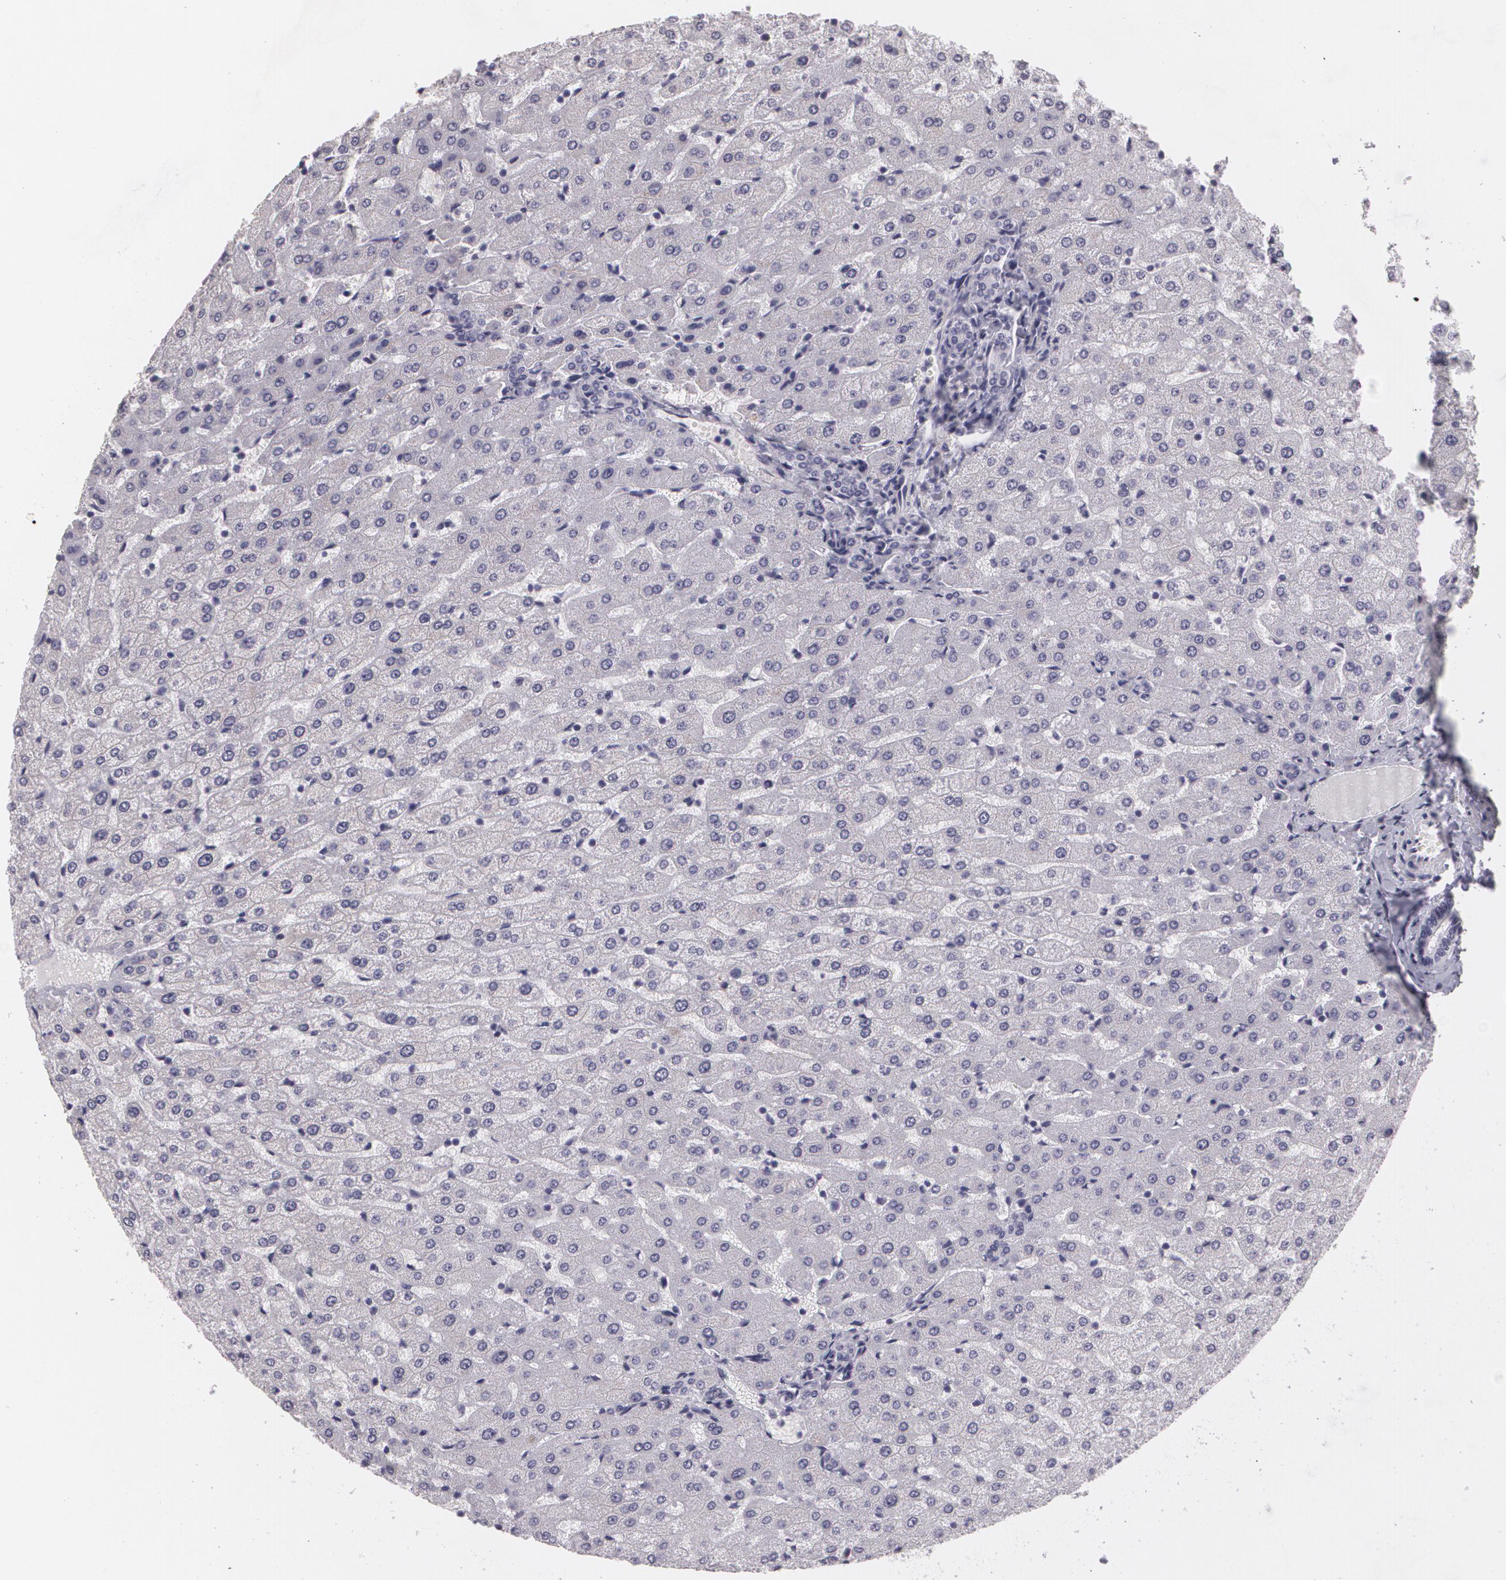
{"staining": {"intensity": "negative", "quantity": "none", "location": "none"}, "tissue": "liver", "cell_type": "Cholangiocytes", "image_type": "normal", "snomed": [{"axis": "morphology", "description": "Normal tissue, NOS"}, {"axis": "morphology", "description": "Fibrosis, NOS"}, {"axis": "topography", "description": "Liver"}], "caption": "Cholangiocytes show no significant protein positivity in benign liver.", "gene": "MAP2", "patient": {"sex": "female", "age": 29}}